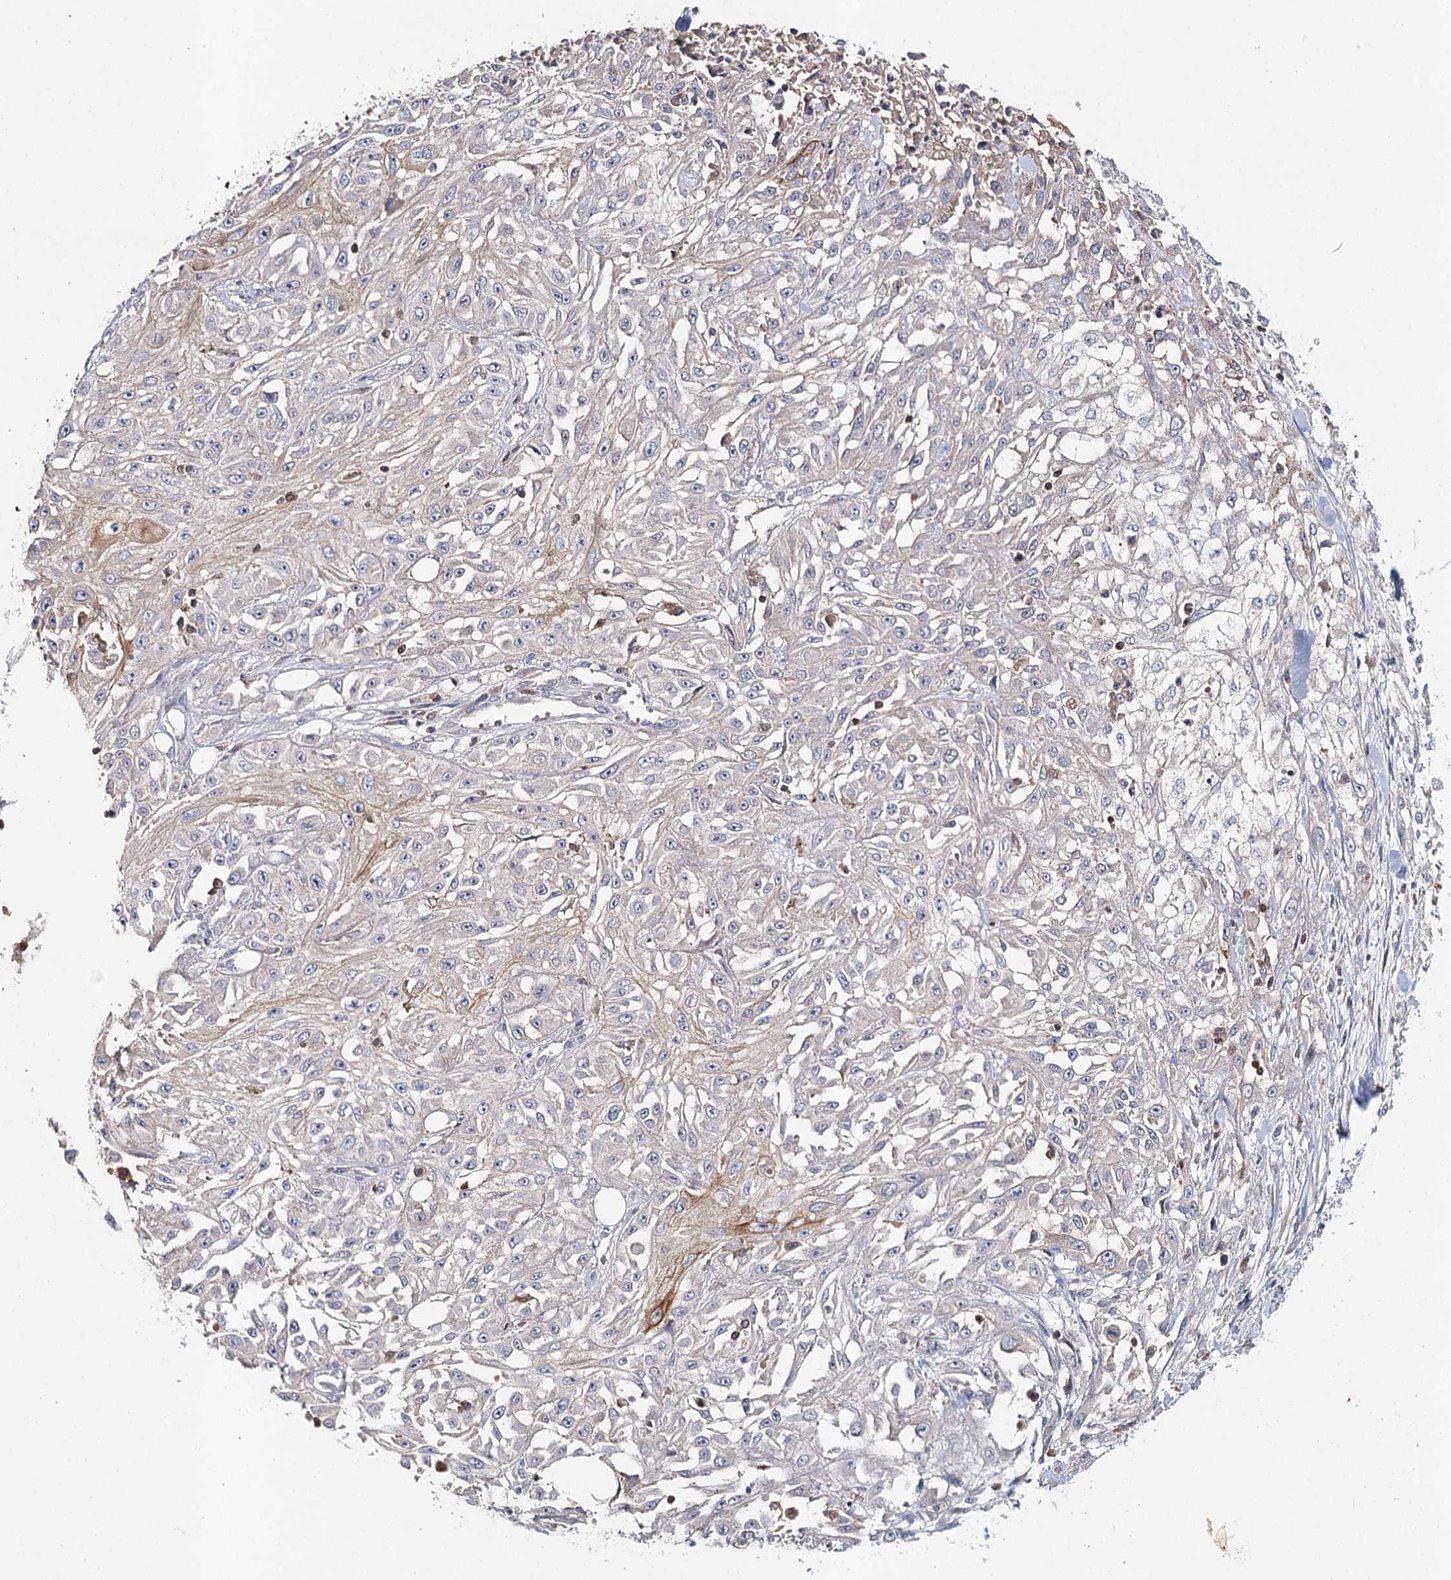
{"staining": {"intensity": "moderate", "quantity": "<25%", "location": "cytoplasmic/membranous"}, "tissue": "skin cancer", "cell_type": "Tumor cells", "image_type": "cancer", "snomed": [{"axis": "morphology", "description": "Squamous cell carcinoma, NOS"}, {"axis": "morphology", "description": "Squamous cell carcinoma, metastatic, NOS"}, {"axis": "topography", "description": "Skin"}, {"axis": "topography", "description": "Lymph node"}], "caption": "A low amount of moderate cytoplasmic/membranous positivity is seen in approximately <25% of tumor cells in skin cancer tissue. (Brightfield microscopy of DAB IHC at high magnification).", "gene": "SLC41A2", "patient": {"sex": "male", "age": 75}}